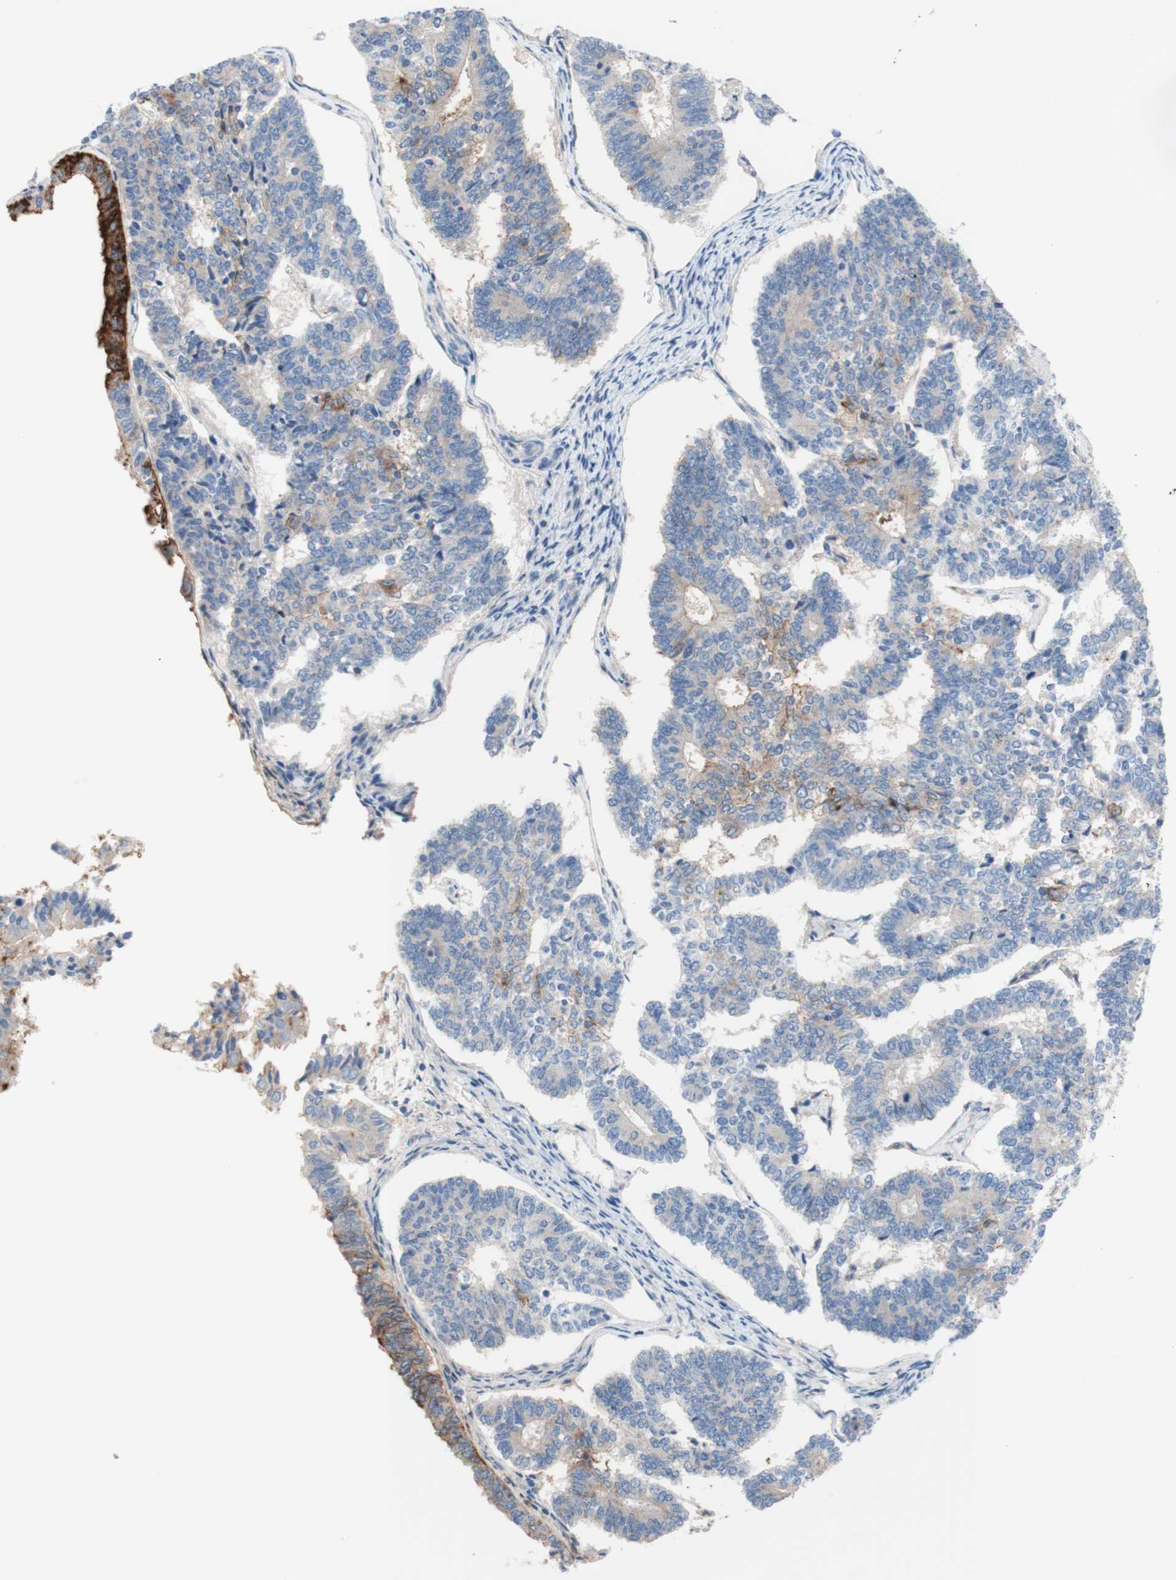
{"staining": {"intensity": "weak", "quantity": ">75%", "location": "cytoplasmic/membranous"}, "tissue": "endometrial cancer", "cell_type": "Tumor cells", "image_type": "cancer", "snomed": [{"axis": "morphology", "description": "Adenocarcinoma, NOS"}, {"axis": "topography", "description": "Endometrium"}], "caption": "DAB (3,3'-diaminobenzidine) immunohistochemical staining of human adenocarcinoma (endometrial) exhibits weak cytoplasmic/membranous protein expression in about >75% of tumor cells.", "gene": "F3", "patient": {"sex": "female", "age": 70}}